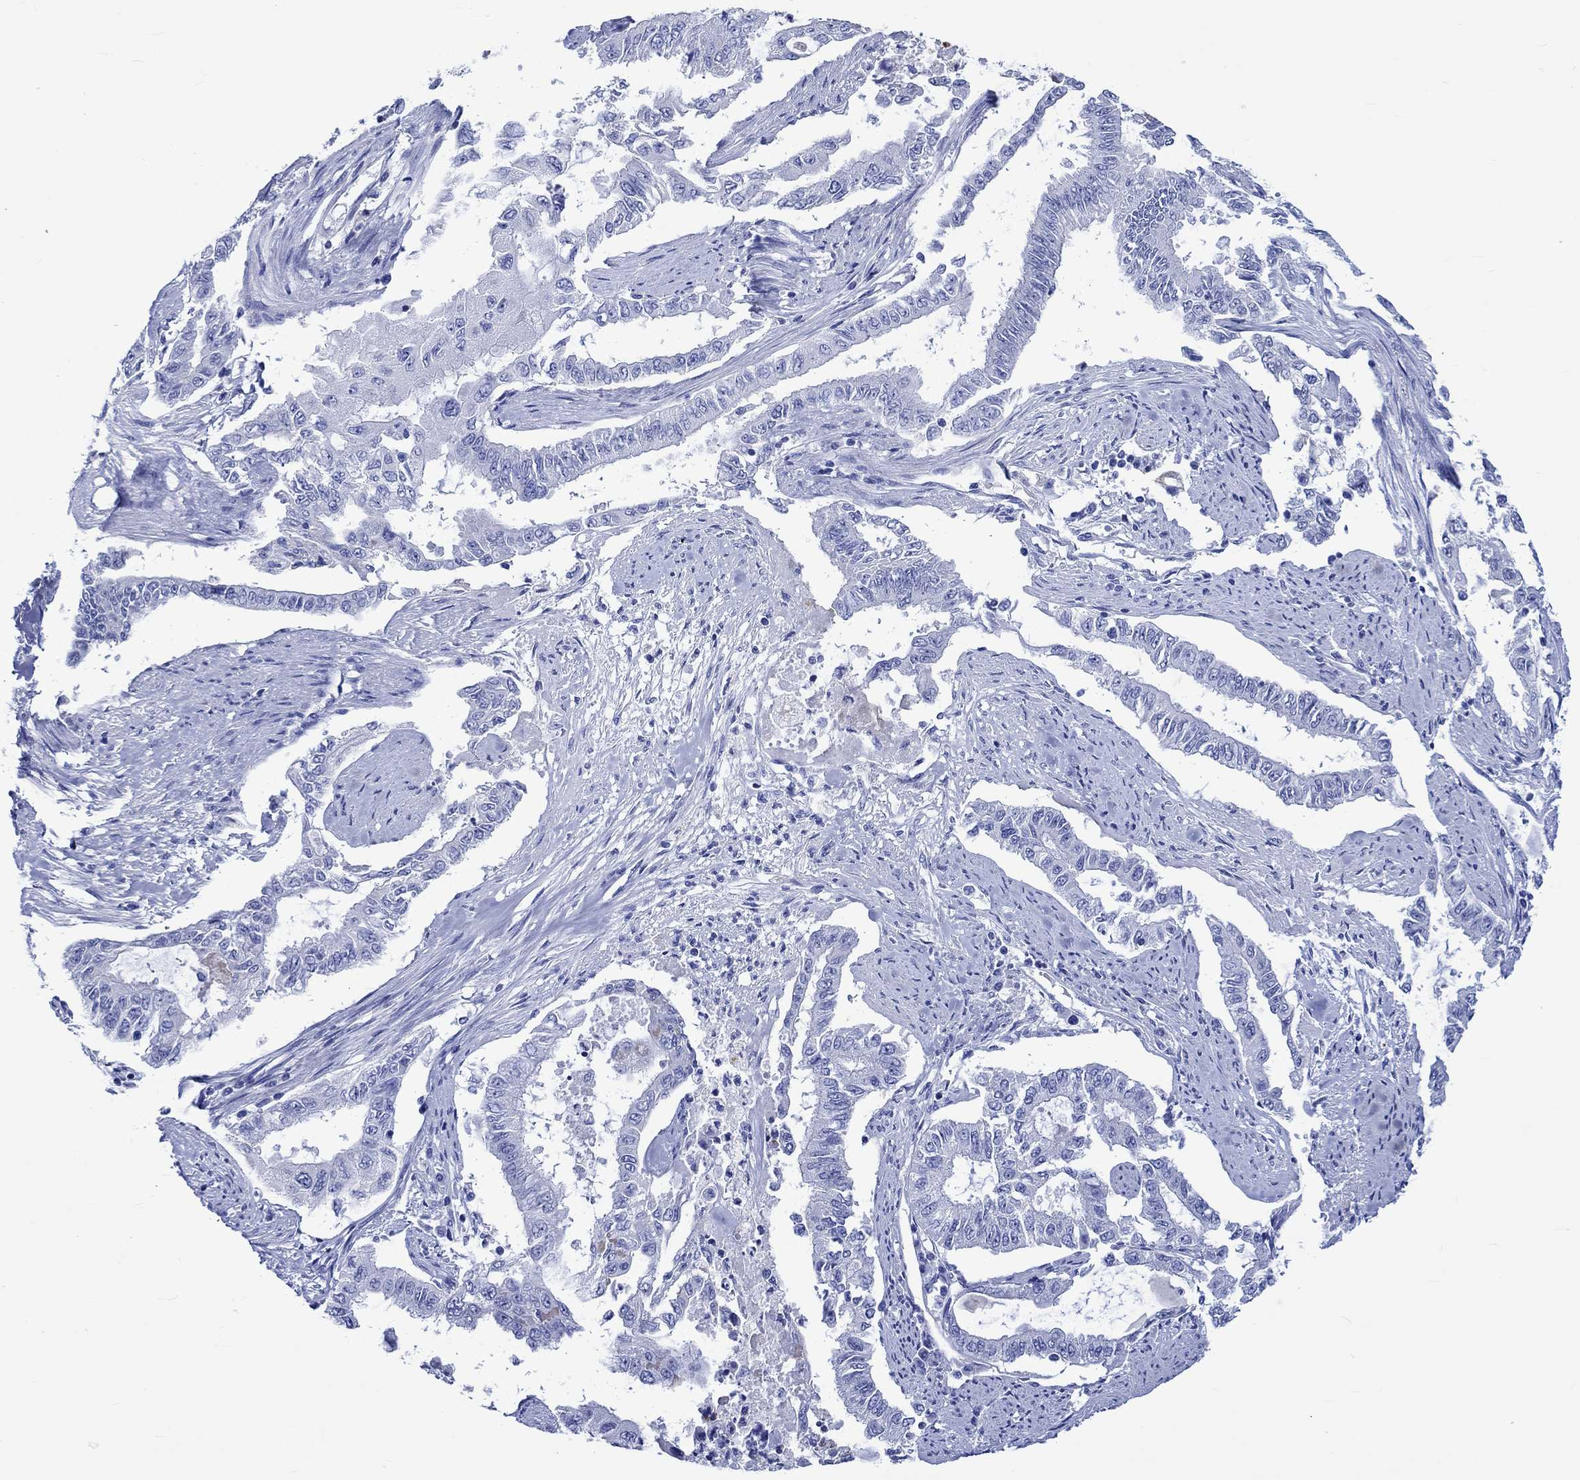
{"staining": {"intensity": "negative", "quantity": "none", "location": "none"}, "tissue": "endometrial cancer", "cell_type": "Tumor cells", "image_type": "cancer", "snomed": [{"axis": "morphology", "description": "Adenocarcinoma, NOS"}, {"axis": "topography", "description": "Uterus"}], "caption": "Immunohistochemistry (IHC) photomicrograph of human endometrial cancer stained for a protein (brown), which displays no positivity in tumor cells.", "gene": "KLHL33", "patient": {"sex": "female", "age": 59}}